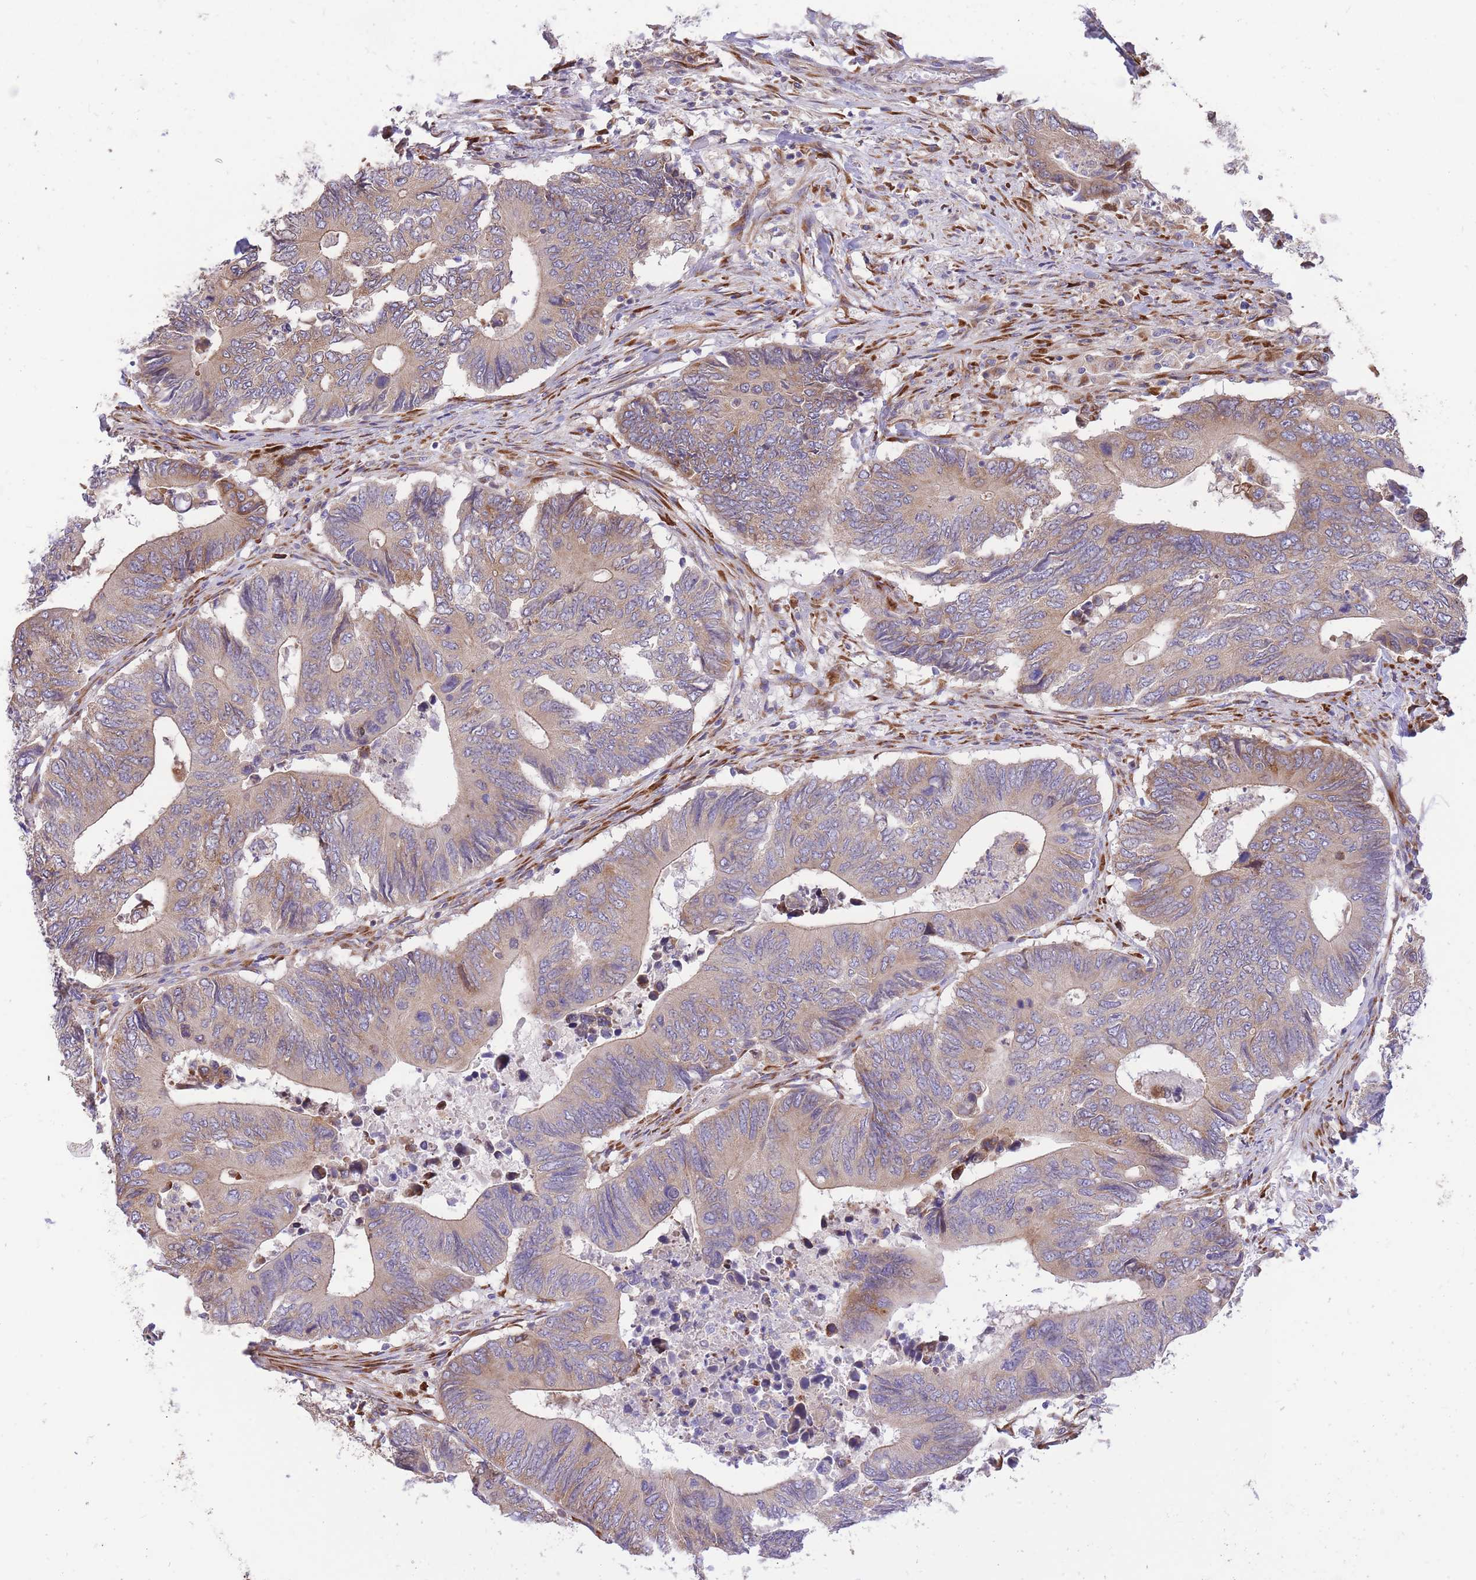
{"staining": {"intensity": "weak", "quantity": "<25%", "location": "cytoplasmic/membranous"}, "tissue": "colorectal cancer", "cell_type": "Tumor cells", "image_type": "cancer", "snomed": [{"axis": "morphology", "description": "Adenocarcinoma, NOS"}, {"axis": "topography", "description": "Colon"}], "caption": "An immunohistochemistry (IHC) histopathology image of colorectal cancer (adenocarcinoma) is shown. There is no staining in tumor cells of colorectal cancer (adenocarcinoma). (DAB immunohistochemistry visualized using brightfield microscopy, high magnification).", "gene": "GBP7", "patient": {"sex": "male", "age": 87}}